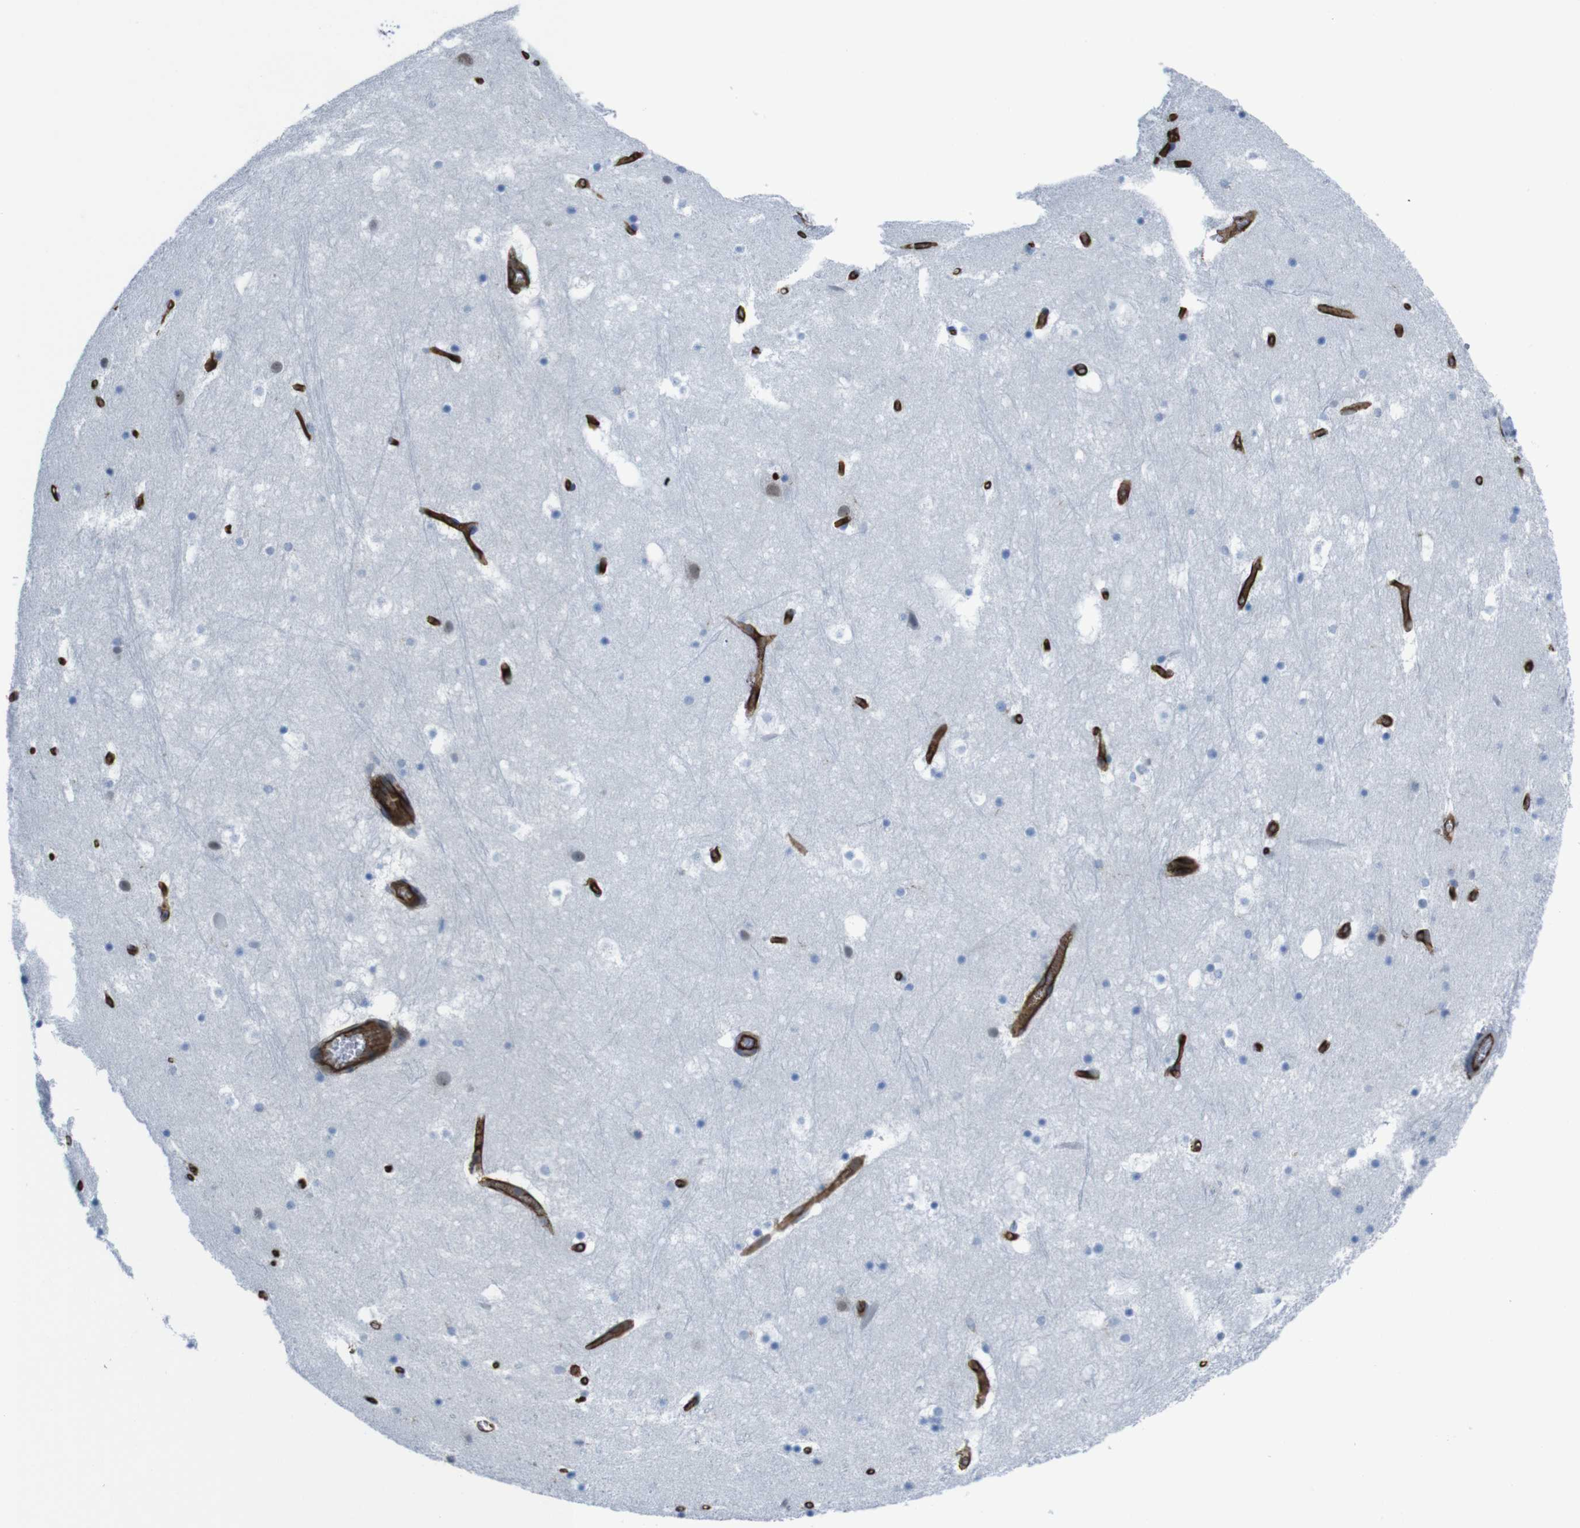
{"staining": {"intensity": "negative", "quantity": "none", "location": "none"}, "tissue": "hippocampus", "cell_type": "Glial cells", "image_type": "normal", "snomed": [{"axis": "morphology", "description": "Normal tissue, NOS"}, {"axis": "topography", "description": "Hippocampus"}], "caption": "Photomicrograph shows no protein positivity in glial cells of normal hippocampus.", "gene": "HSPA12B", "patient": {"sex": "male", "age": 45}}